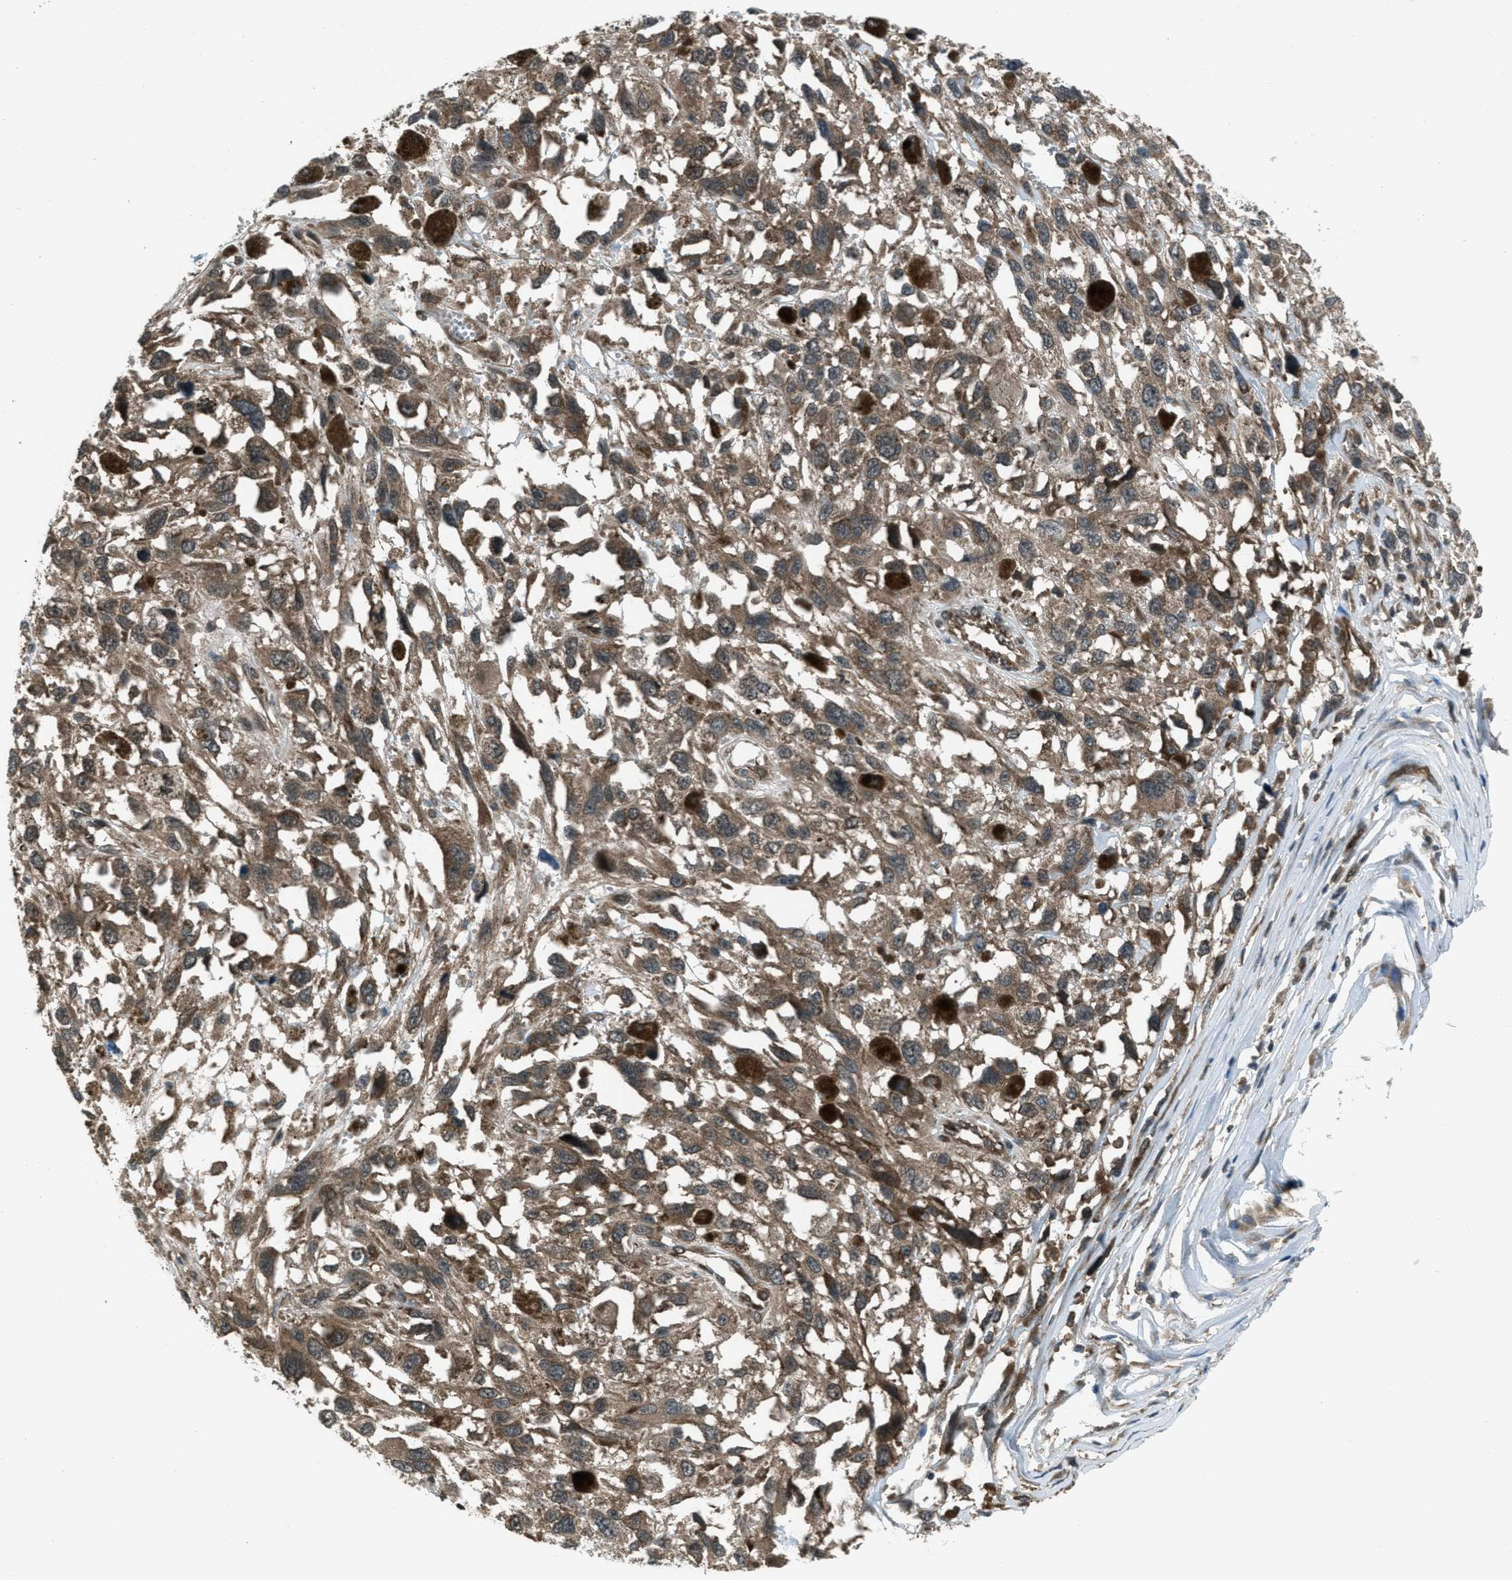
{"staining": {"intensity": "moderate", "quantity": ">75%", "location": "cytoplasmic/membranous"}, "tissue": "melanoma", "cell_type": "Tumor cells", "image_type": "cancer", "snomed": [{"axis": "morphology", "description": "Malignant melanoma, Metastatic site"}, {"axis": "topography", "description": "Lymph node"}], "caption": "A brown stain labels moderate cytoplasmic/membranous expression of a protein in melanoma tumor cells. Using DAB (brown) and hematoxylin (blue) stains, captured at high magnification using brightfield microscopy.", "gene": "ASAP2", "patient": {"sex": "male", "age": 59}}